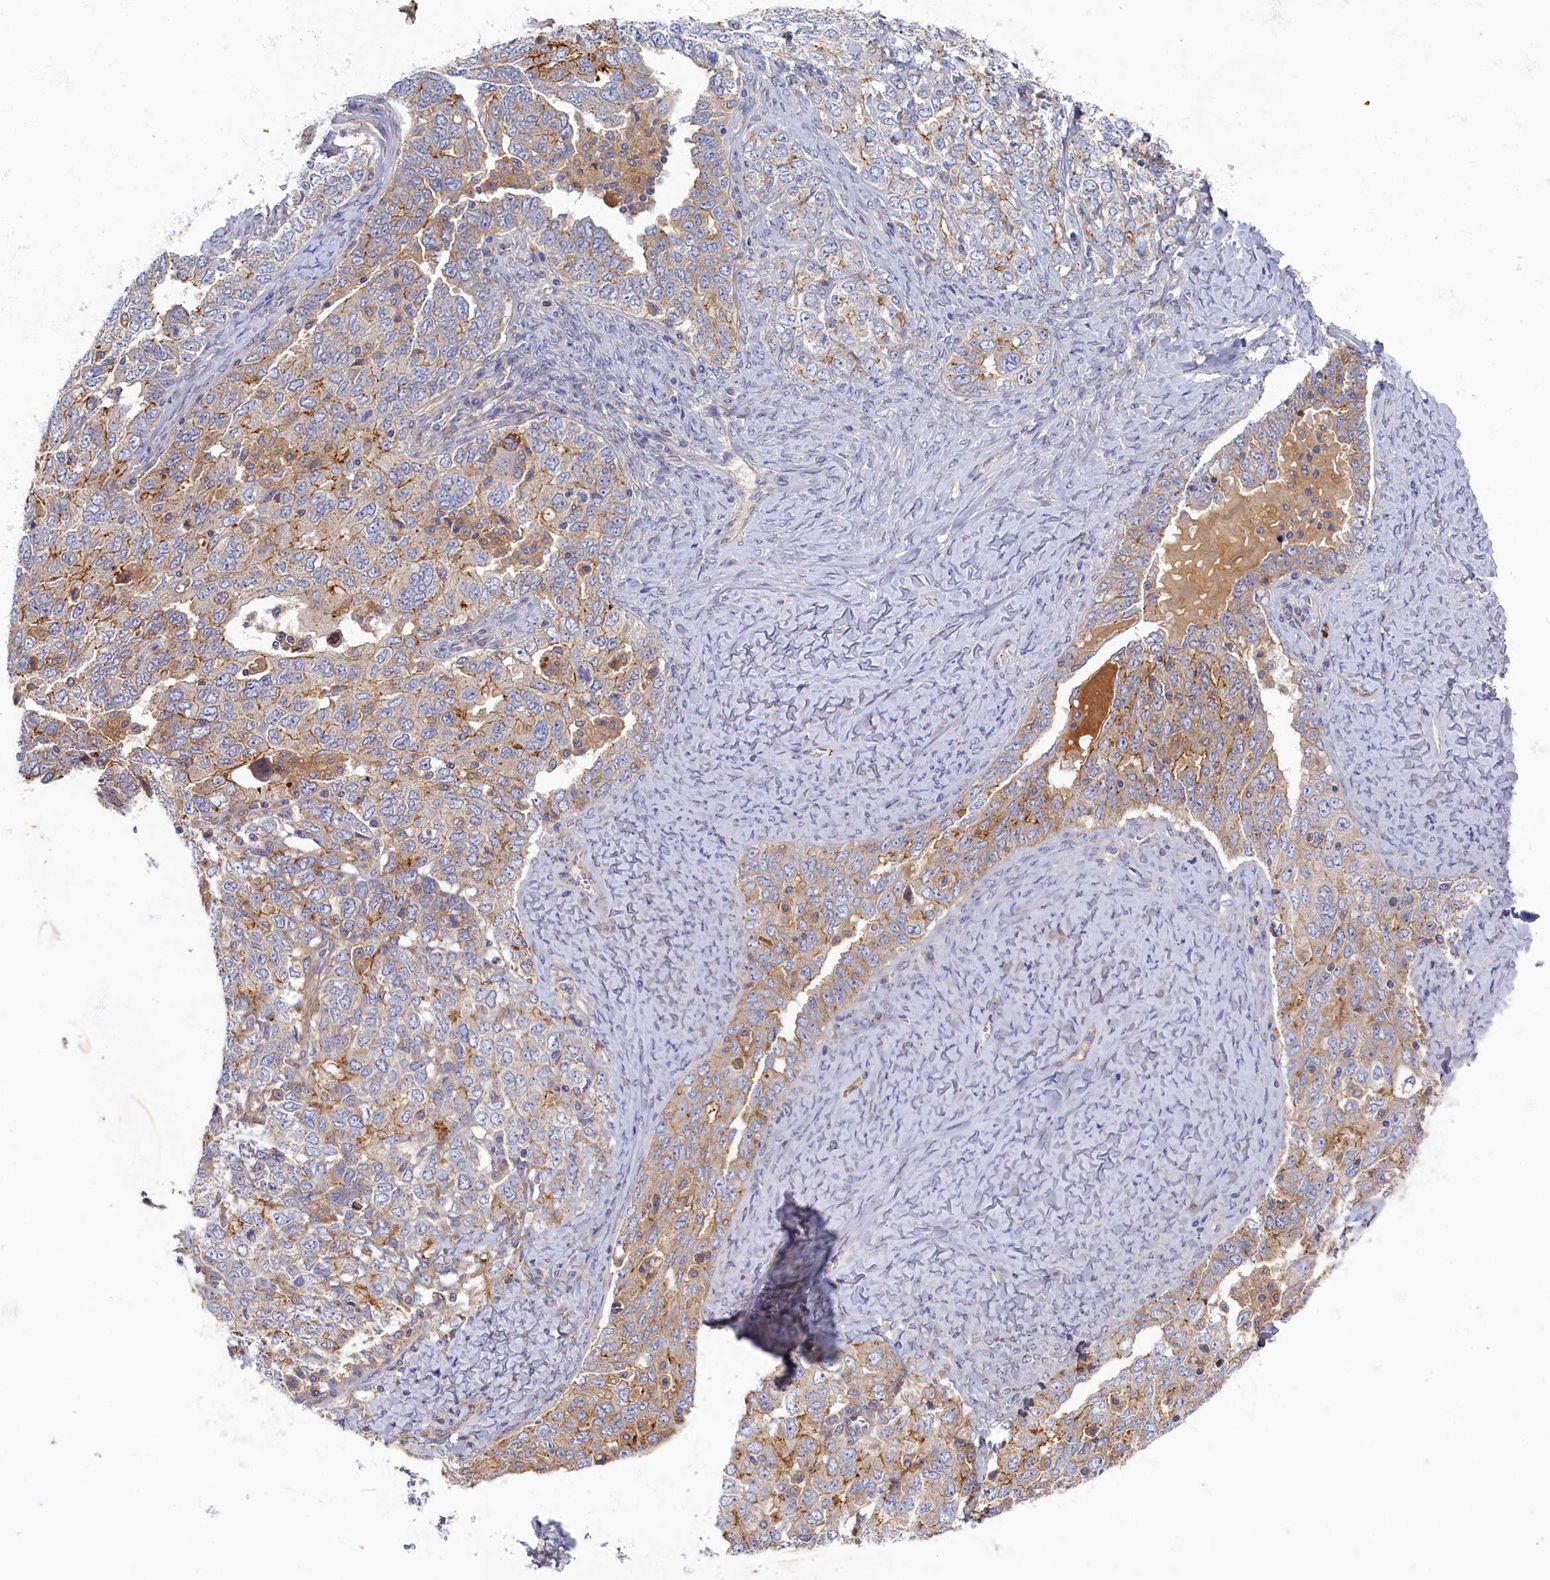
{"staining": {"intensity": "weak", "quantity": "25%-75%", "location": "cytoplasmic/membranous"}, "tissue": "ovarian cancer", "cell_type": "Tumor cells", "image_type": "cancer", "snomed": [{"axis": "morphology", "description": "Carcinoma, endometroid"}, {"axis": "topography", "description": "Ovary"}], "caption": "High-power microscopy captured an immunohistochemistry (IHC) histopathology image of ovarian endometroid carcinoma, revealing weak cytoplasmic/membranous expression in about 25%-75% of tumor cells.", "gene": "PSMG2", "patient": {"sex": "female", "age": 62}}